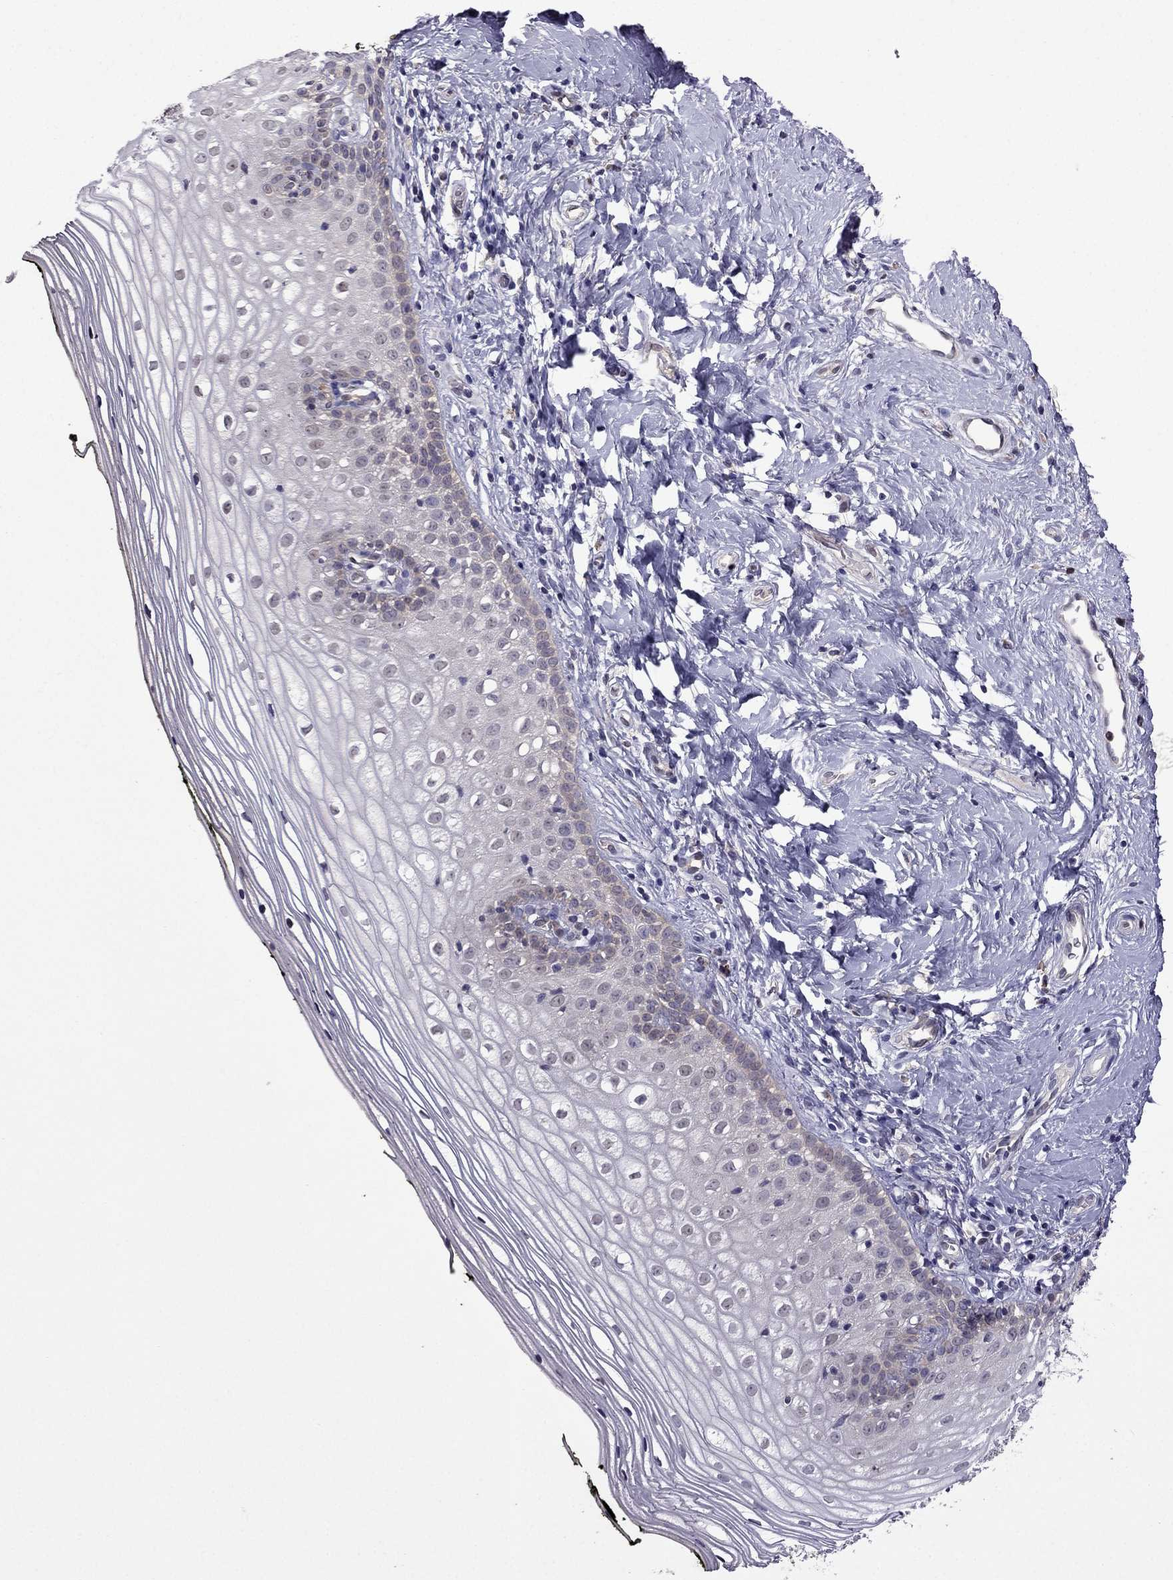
{"staining": {"intensity": "negative", "quantity": "none", "location": "none"}, "tissue": "vagina", "cell_type": "Squamous epithelial cells", "image_type": "normal", "snomed": [{"axis": "morphology", "description": "Normal tissue, NOS"}, {"axis": "topography", "description": "Vagina"}], "caption": "IHC image of normal vagina: vagina stained with DAB (3,3'-diaminobenzidine) displays no significant protein positivity in squamous epithelial cells.", "gene": "CDK5", "patient": {"sex": "female", "age": 47}}